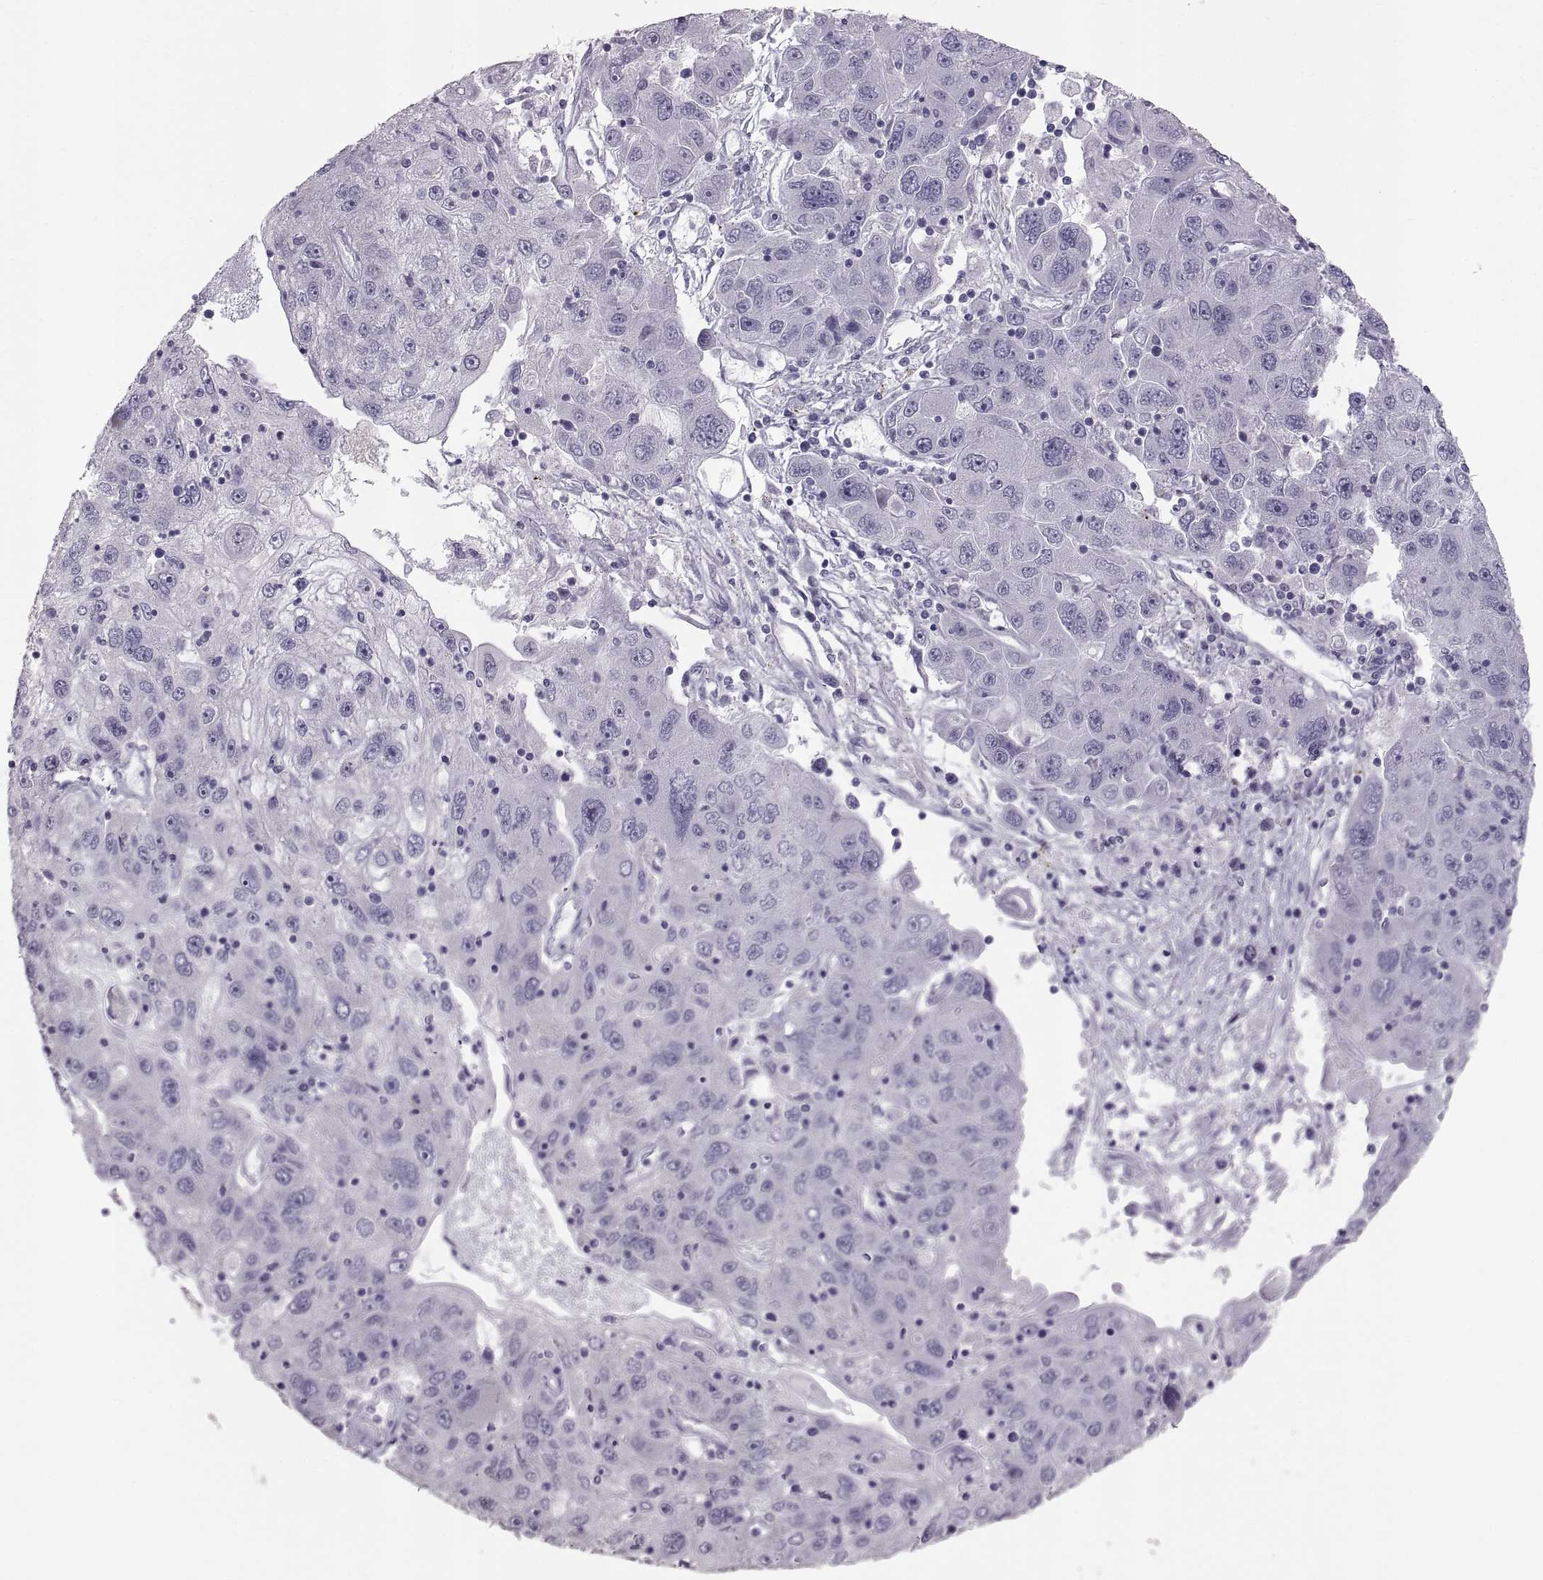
{"staining": {"intensity": "negative", "quantity": "none", "location": "none"}, "tissue": "stomach cancer", "cell_type": "Tumor cells", "image_type": "cancer", "snomed": [{"axis": "morphology", "description": "Adenocarcinoma, NOS"}, {"axis": "topography", "description": "Stomach"}], "caption": "Tumor cells show no significant positivity in adenocarcinoma (stomach).", "gene": "WBP2NL", "patient": {"sex": "male", "age": 56}}